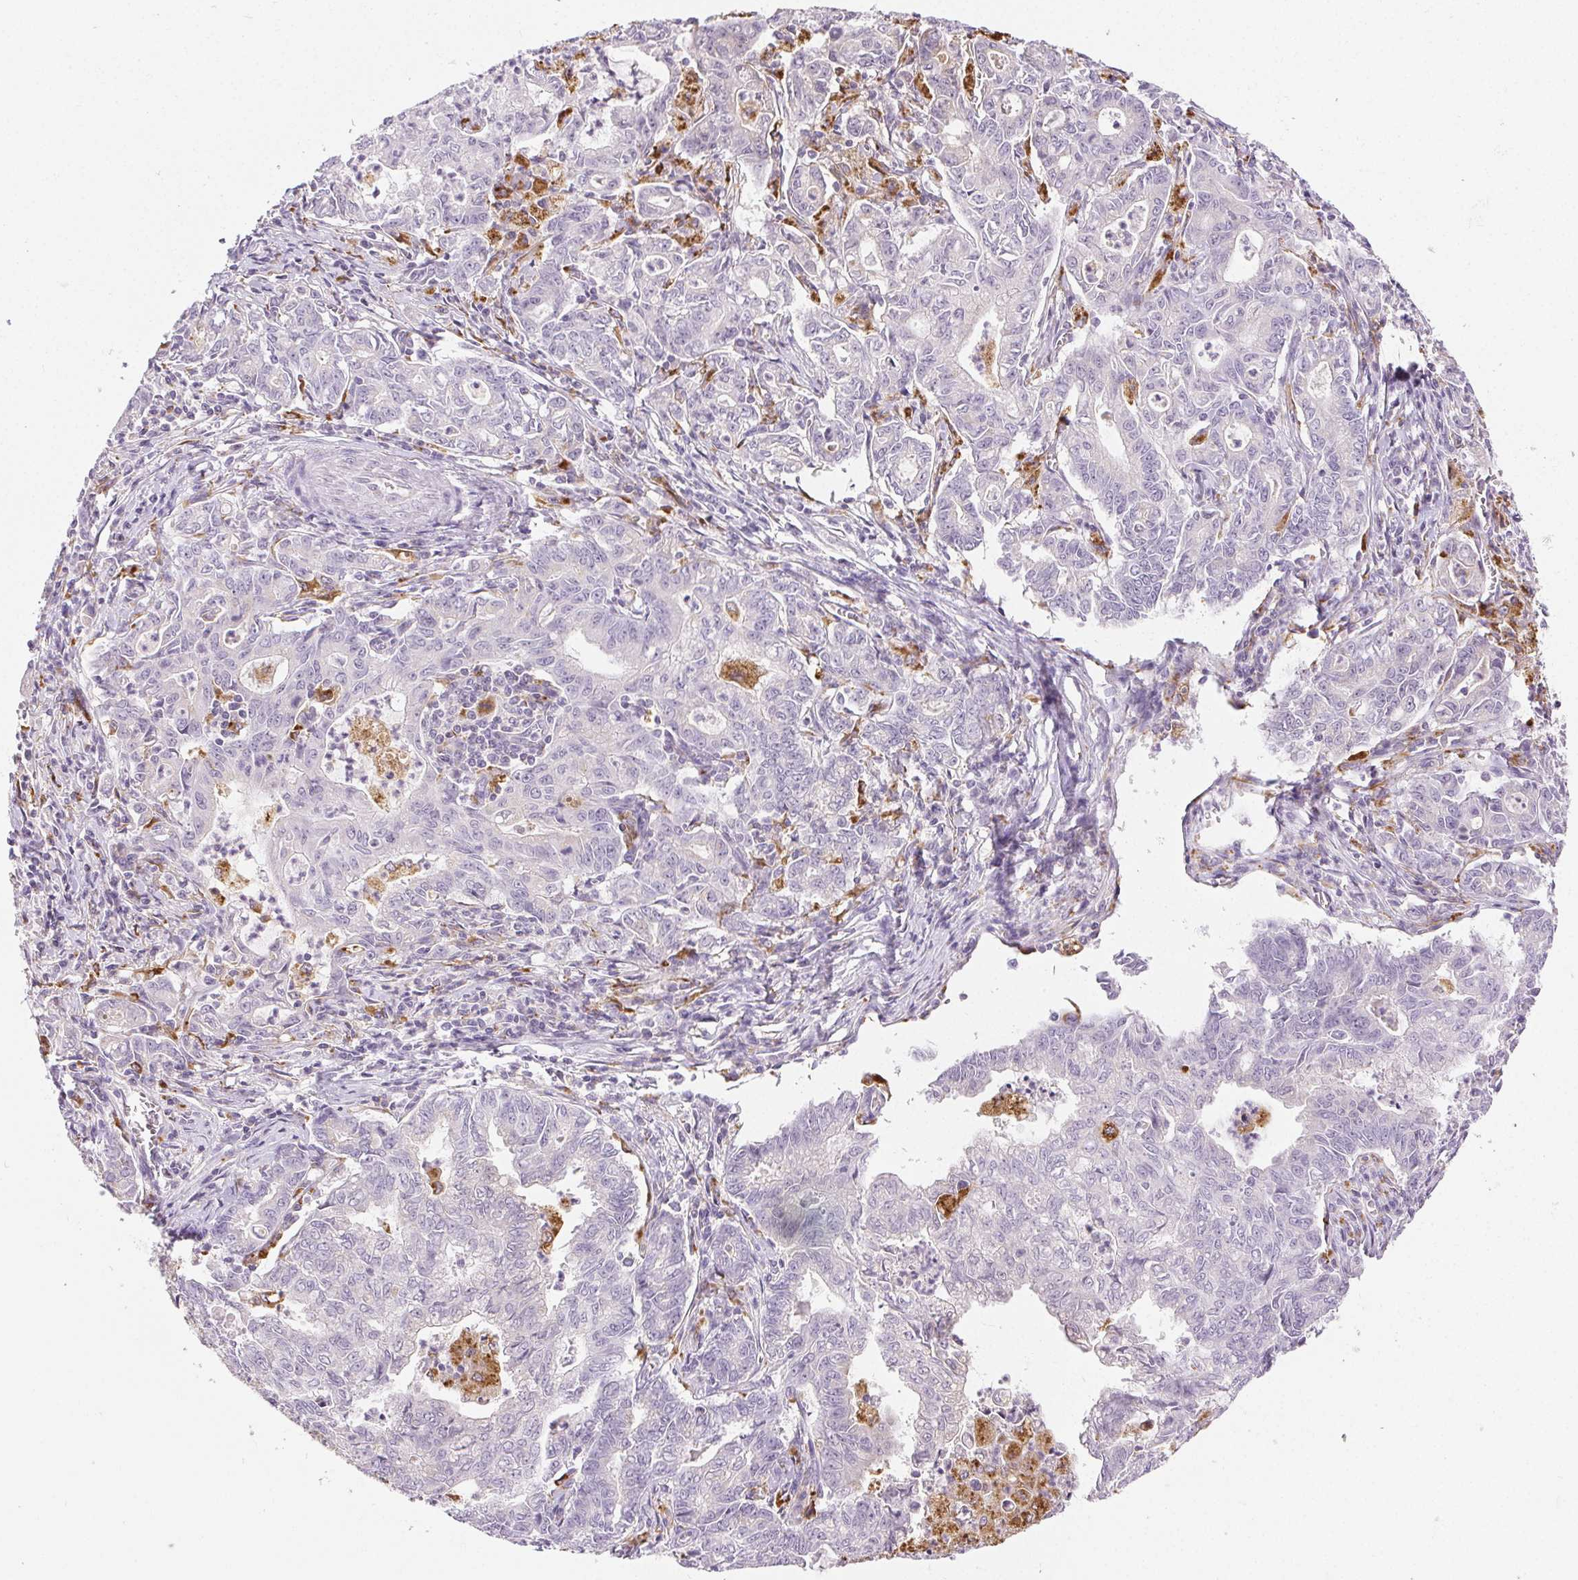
{"staining": {"intensity": "negative", "quantity": "none", "location": "none"}, "tissue": "stomach cancer", "cell_type": "Tumor cells", "image_type": "cancer", "snomed": [{"axis": "morphology", "description": "Adenocarcinoma, NOS"}, {"axis": "topography", "description": "Stomach, upper"}], "caption": "Immunohistochemistry (IHC) of human stomach adenocarcinoma reveals no expression in tumor cells.", "gene": "LIPA", "patient": {"sex": "female", "age": 79}}